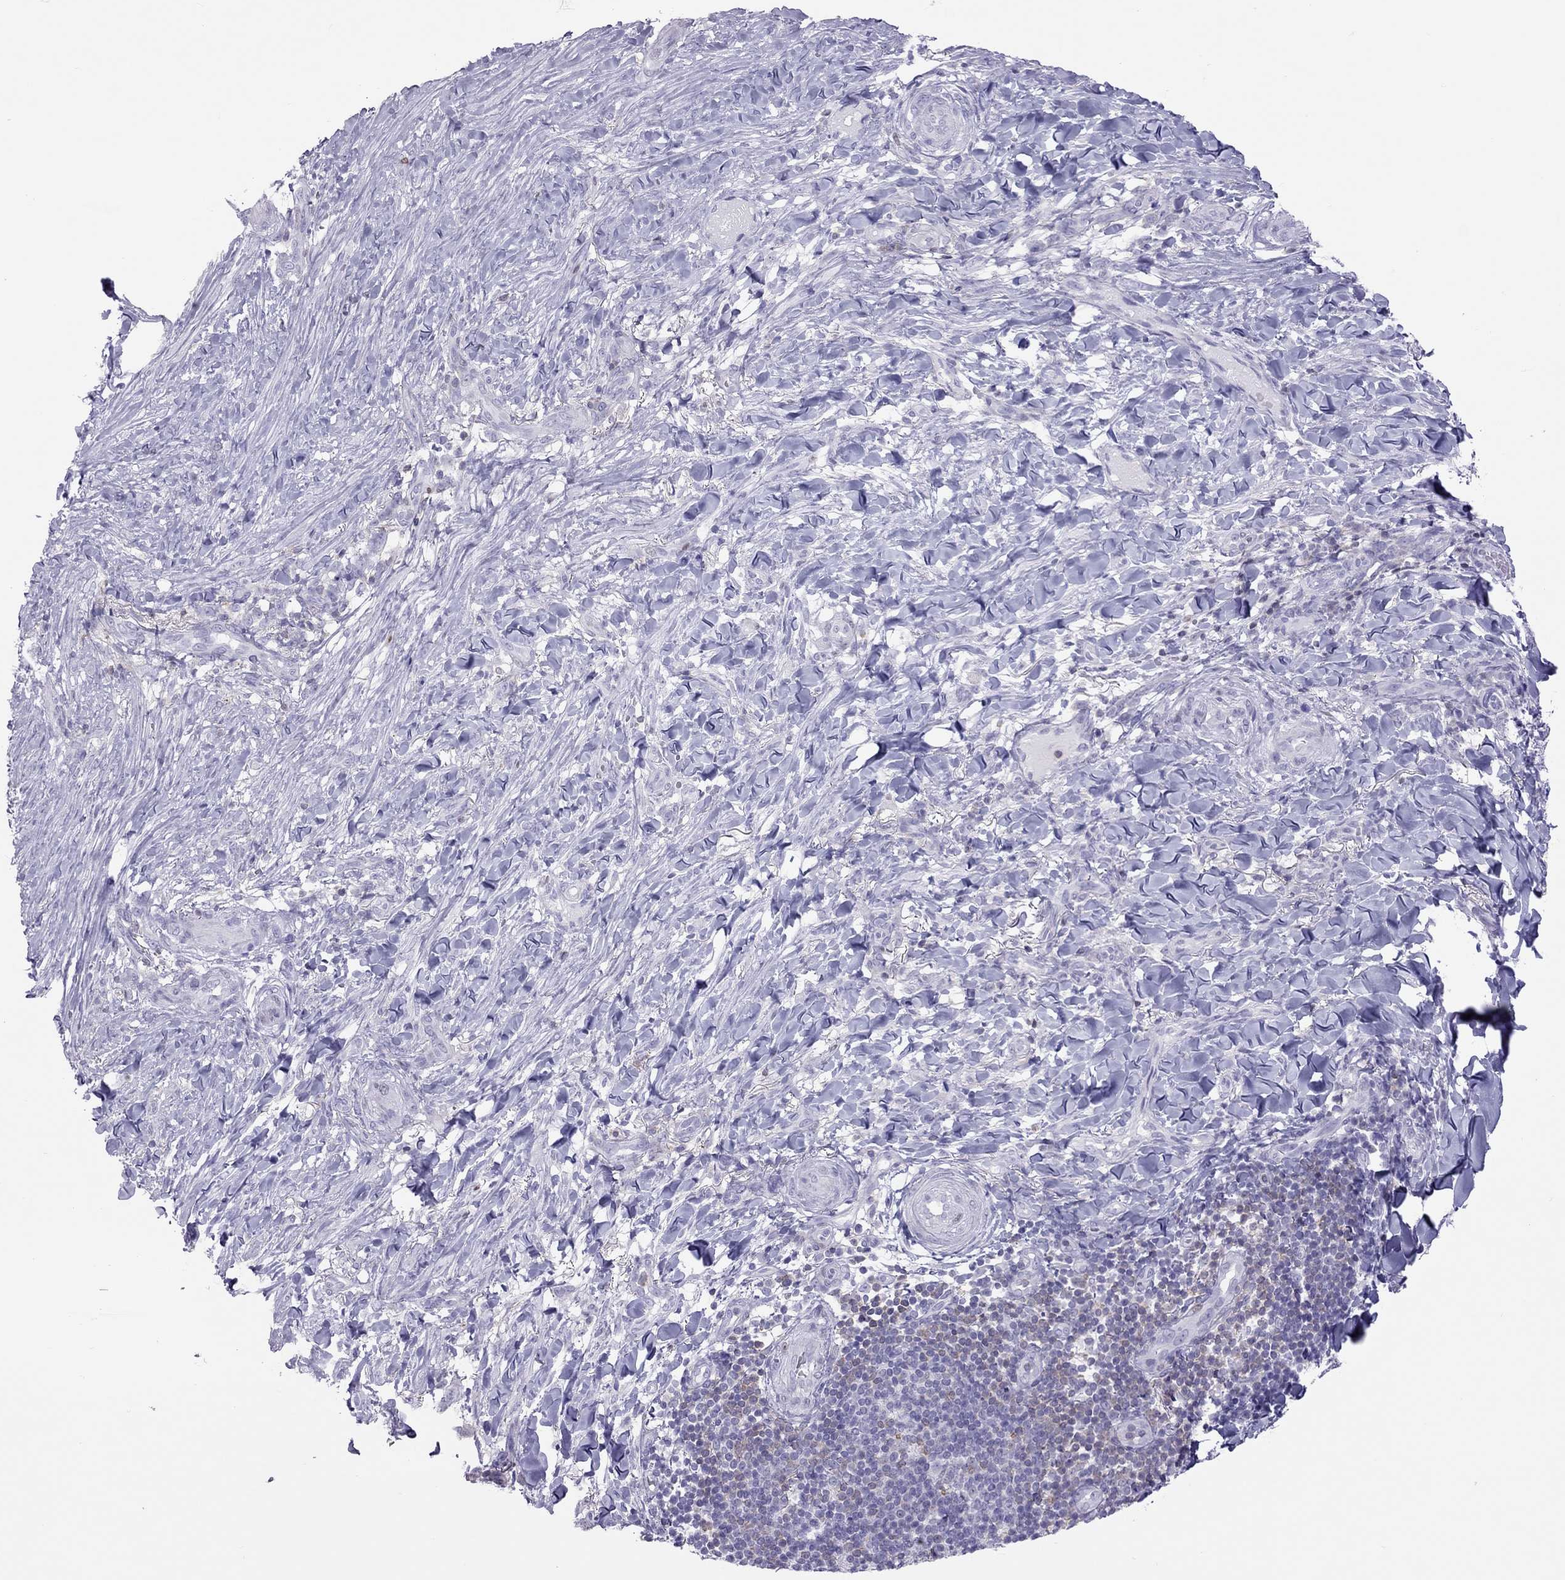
{"staining": {"intensity": "negative", "quantity": "none", "location": "none"}, "tissue": "skin cancer", "cell_type": "Tumor cells", "image_type": "cancer", "snomed": [{"axis": "morphology", "description": "Basal cell carcinoma"}, {"axis": "topography", "description": "Skin"}], "caption": "High magnification brightfield microscopy of basal cell carcinoma (skin) stained with DAB (brown) and counterstained with hematoxylin (blue): tumor cells show no significant expression.", "gene": "STAG3", "patient": {"sex": "female", "age": 69}}